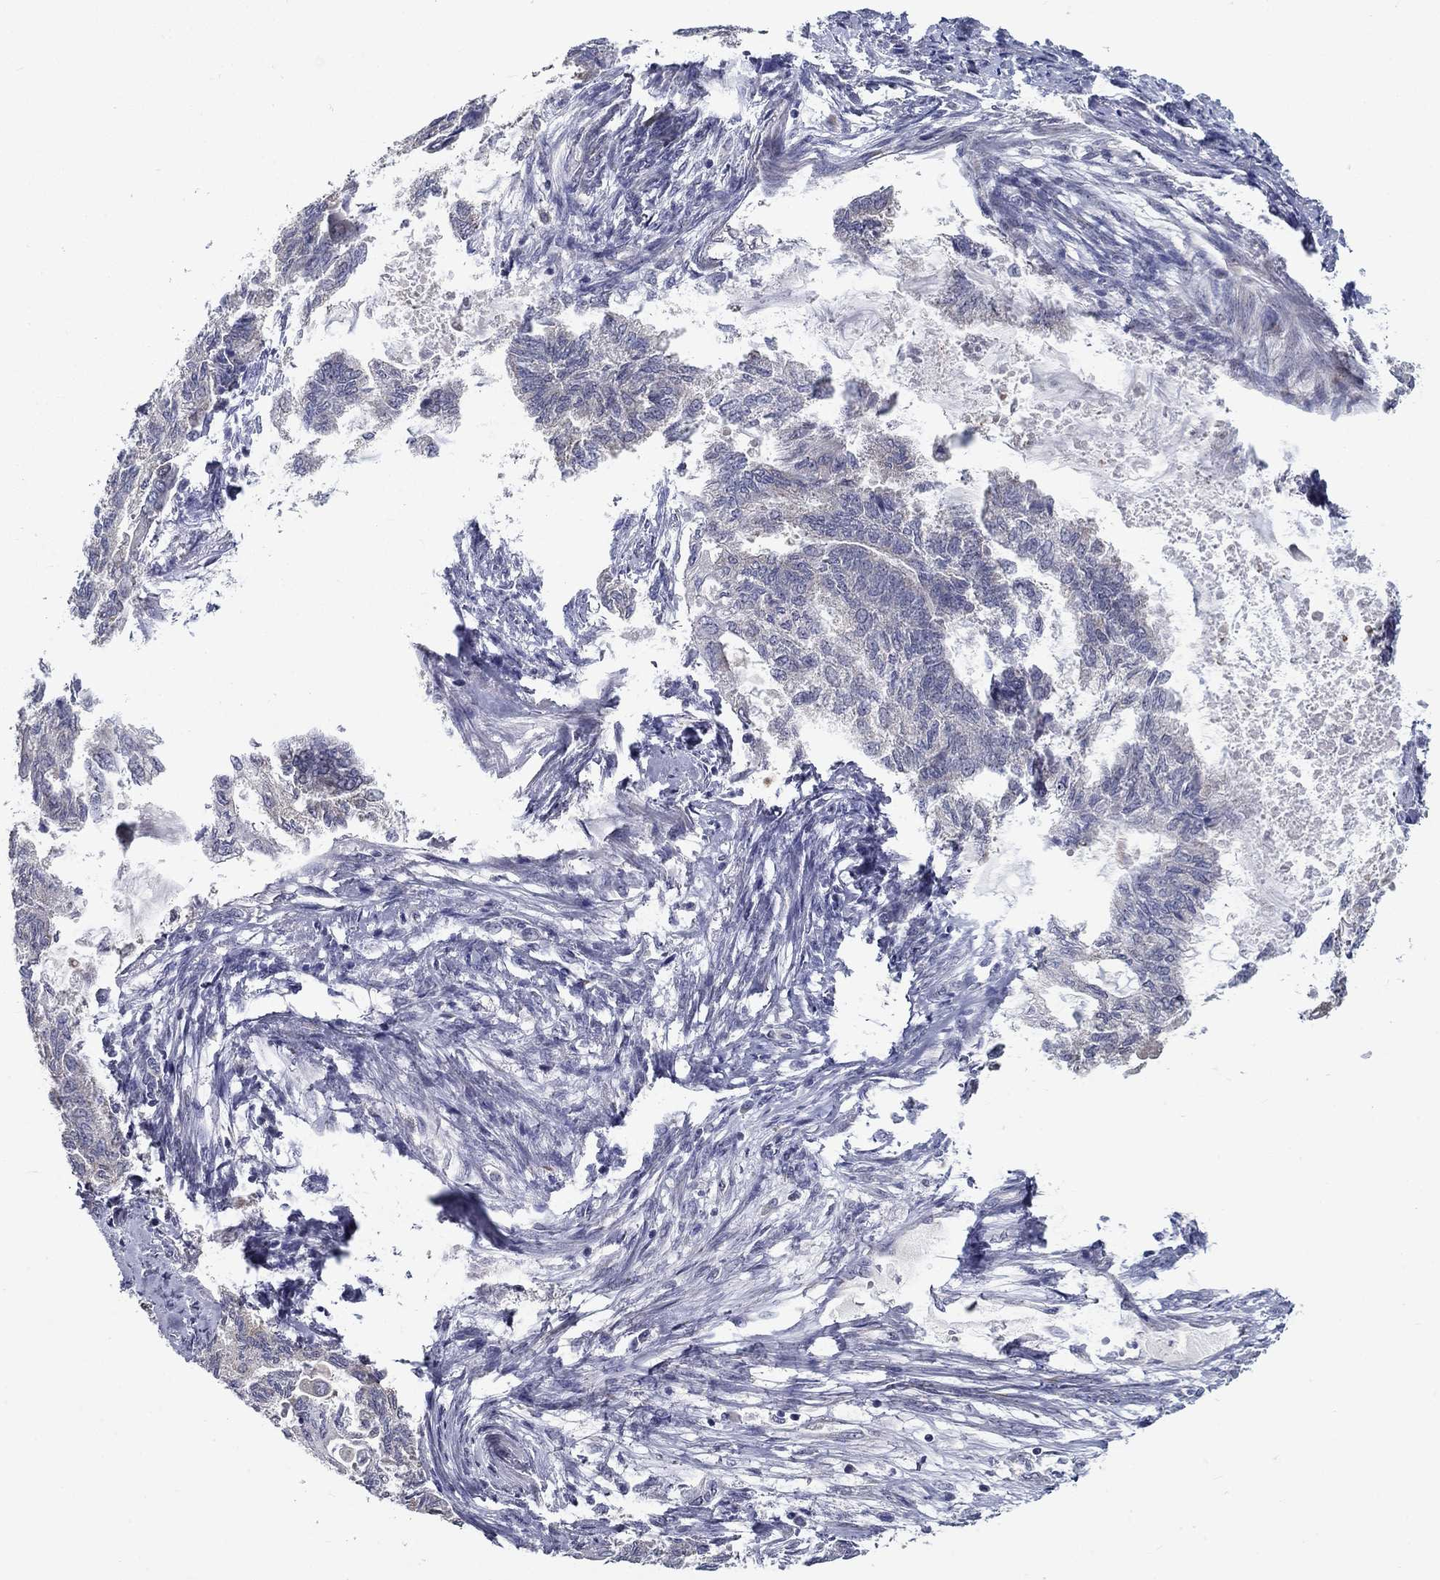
{"staining": {"intensity": "negative", "quantity": "none", "location": "none"}, "tissue": "endometrial cancer", "cell_type": "Tumor cells", "image_type": "cancer", "snomed": [{"axis": "morphology", "description": "Adenocarcinoma, NOS"}, {"axis": "topography", "description": "Endometrium"}], "caption": "Tumor cells are negative for protein expression in human endometrial cancer.", "gene": "LACTB2", "patient": {"sex": "female", "age": 86}}